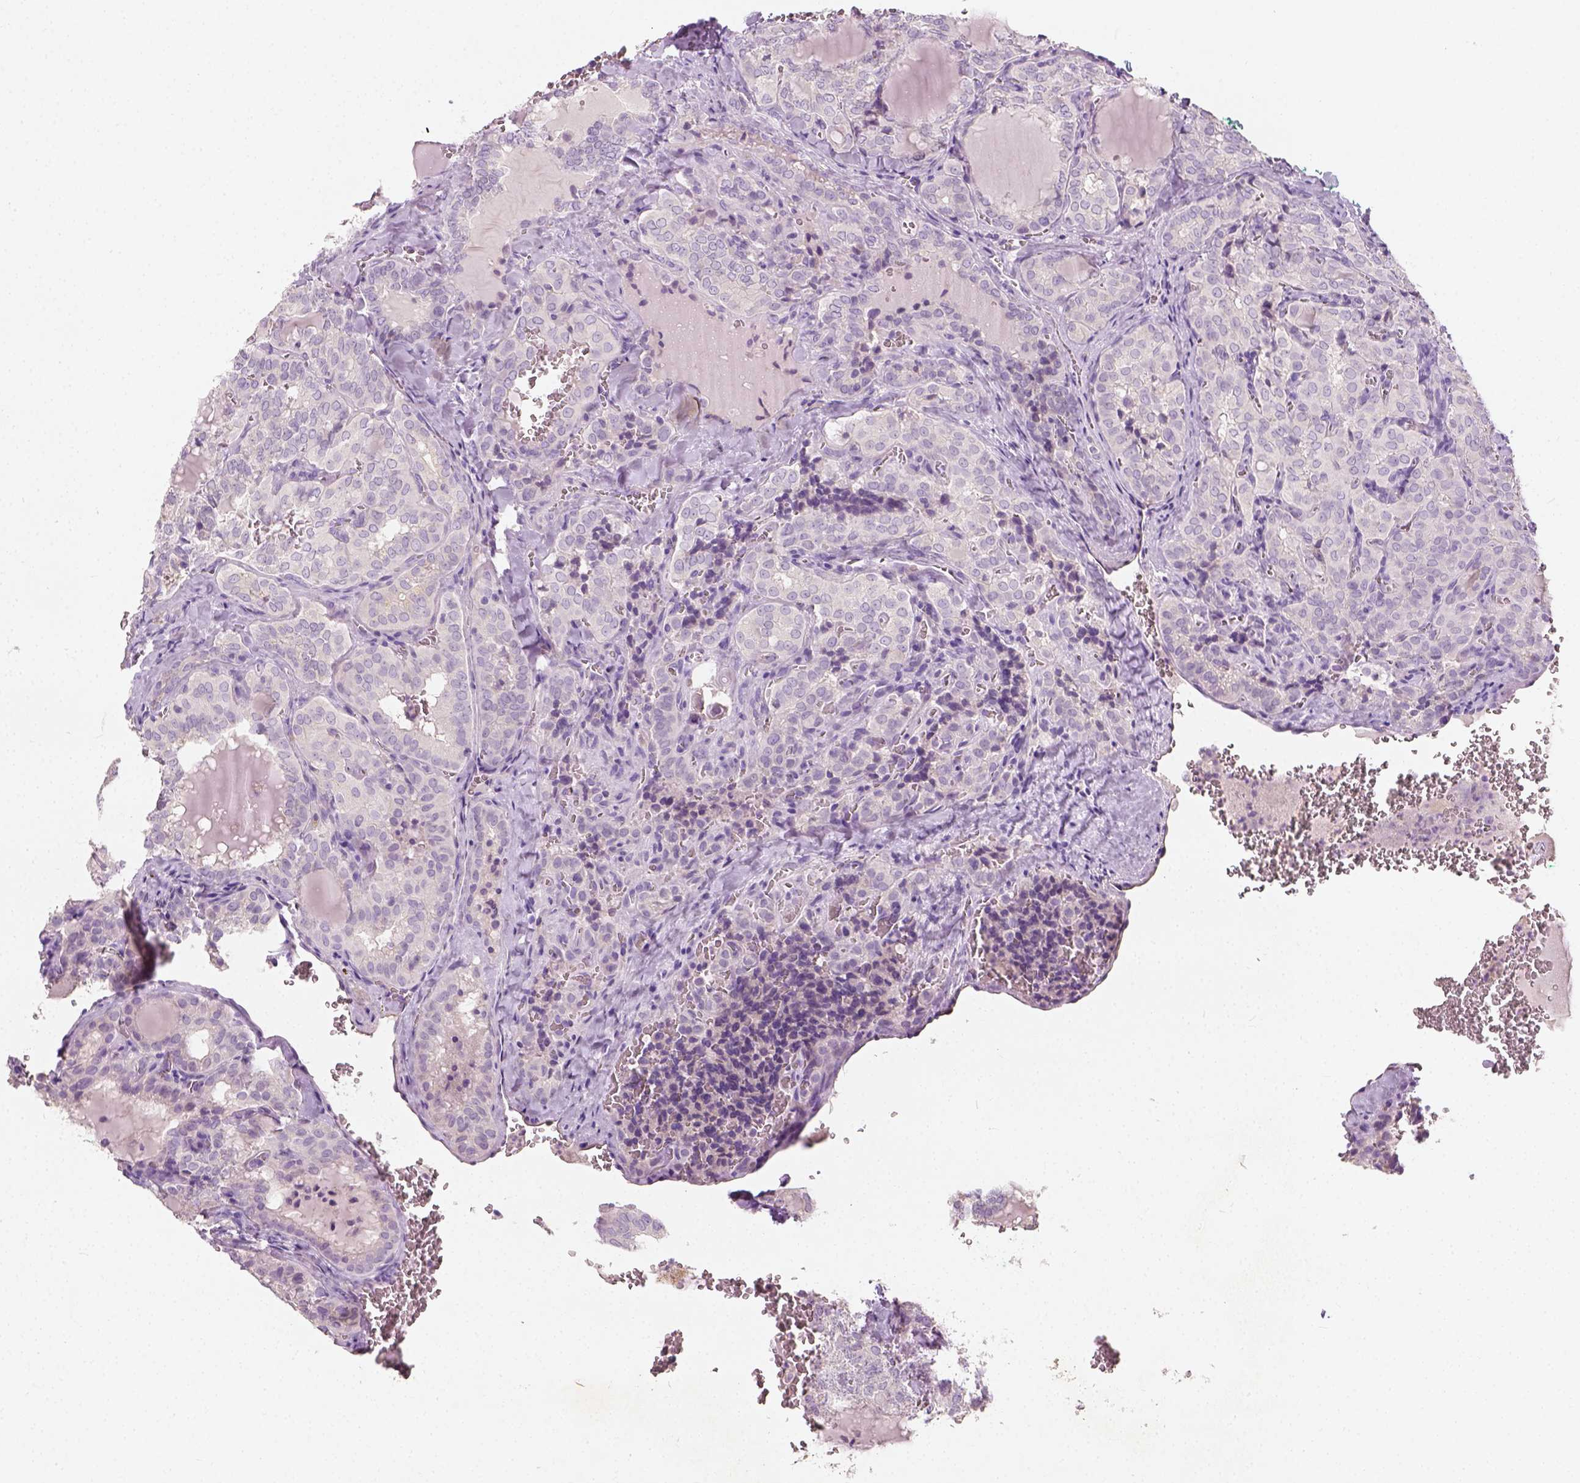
{"staining": {"intensity": "negative", "quantity": "none", "location": "none"}, "tissue": "thyroid cancer", "cell_type": "Tumor cells", "image_type": "cancer", "snomed": [{"axis": "morphology", "description": "Papillary adenocarcinoma, NOS"}, {"axis": "topography", "description": "Thyroid gland"}], "caption": "The IHC micrograph has no significant positivity in tumor cells of thyroid cancer tissue.", "gene": "DHCR24", "patient": {"sex": "female", "age": 41}}